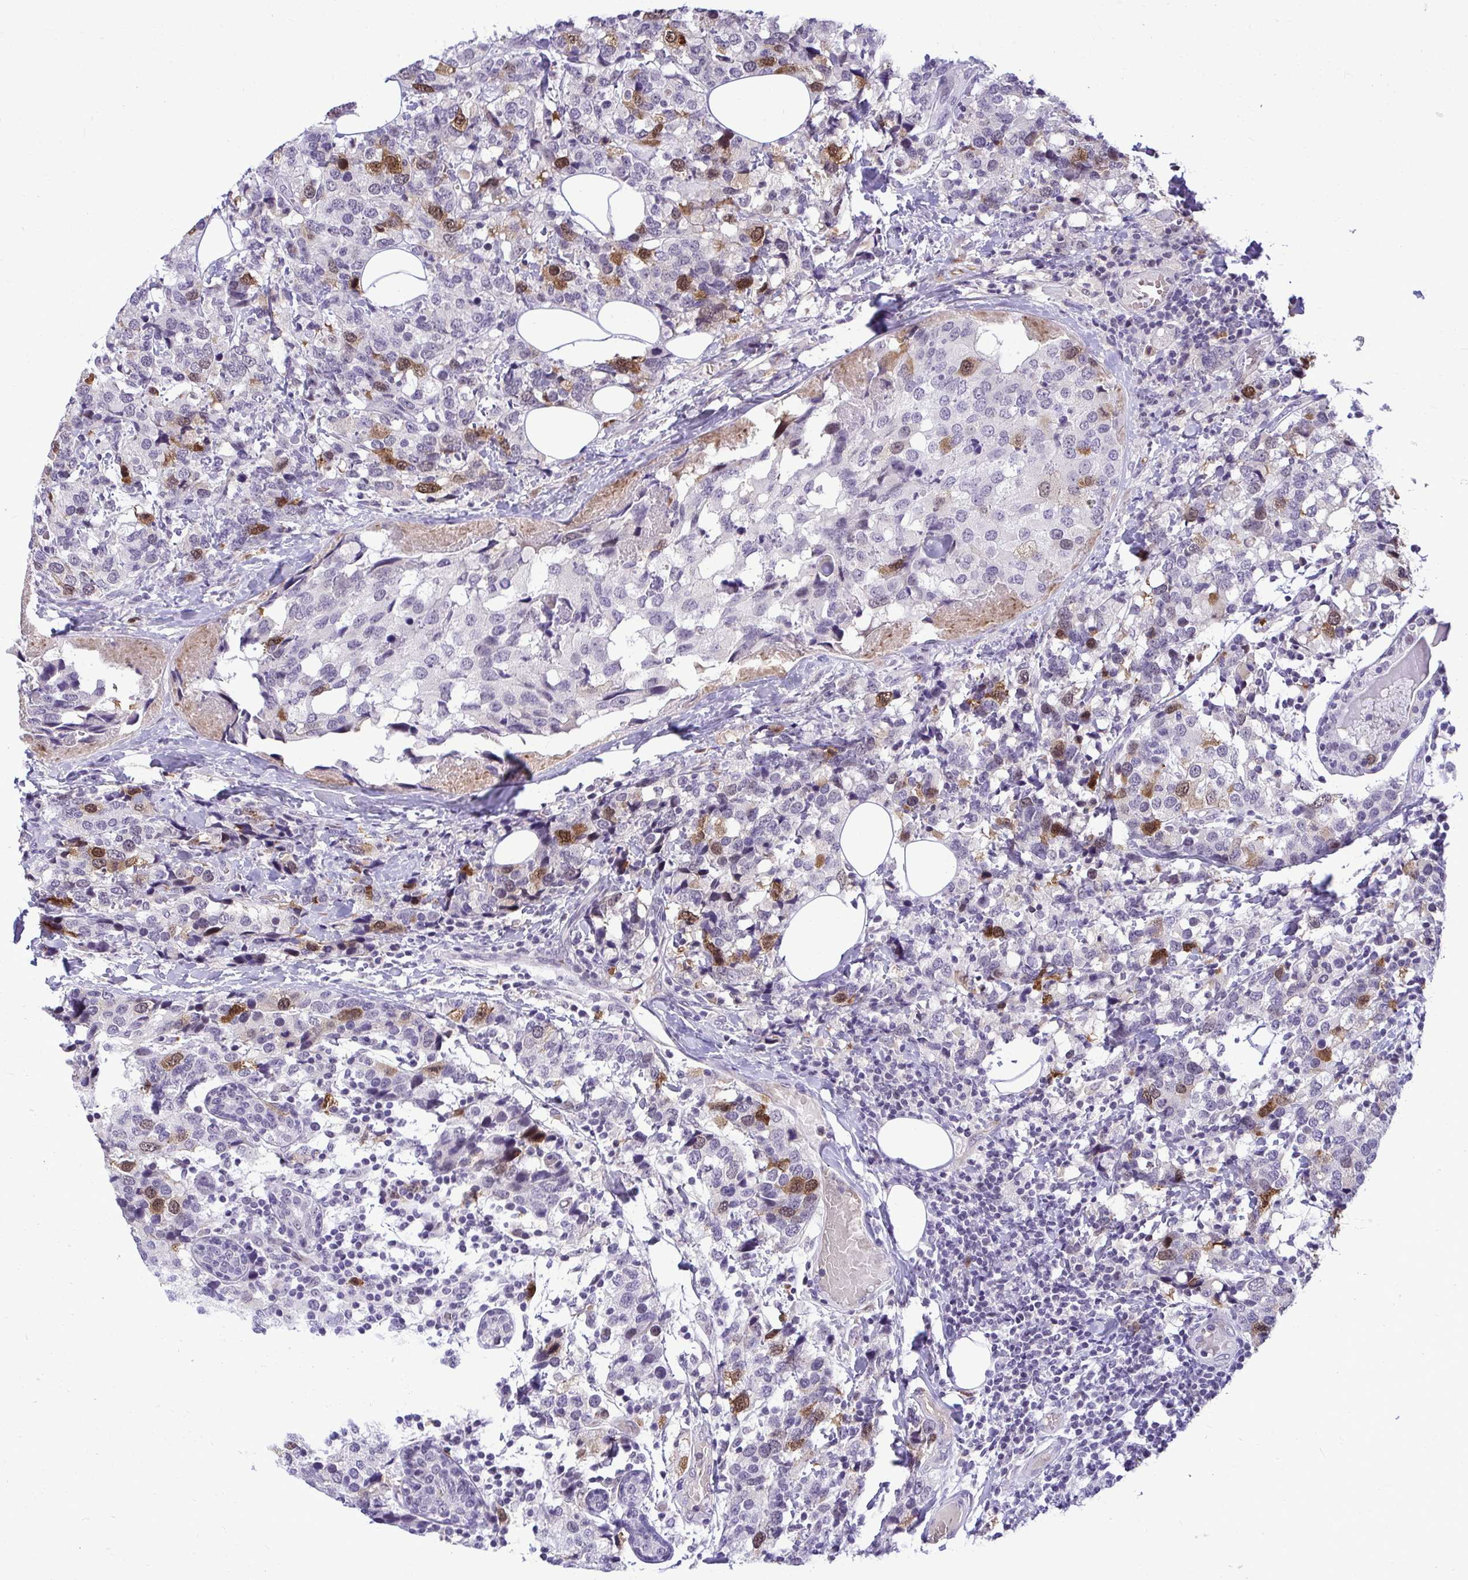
{"staining": {"intensity": "moderate", "quantity": "<25%", "location": "nuclear"}, "tissue": "breast cancer", "cell_type": "Tumor cells", "image_type": "cancer", "snomed": [{"axis": "morphology", "description": "Lobular carcinoma"}, {"axis": "topography", "description": "Breast"}], "caption": "DAB immunohistochemical staining of human breast lobular carcinoma reveals moderate nuclear protein staining in approximately <25% of tumor cells.", "gene": "CDC20", "patient": {"sex": "female", "age": 59}}